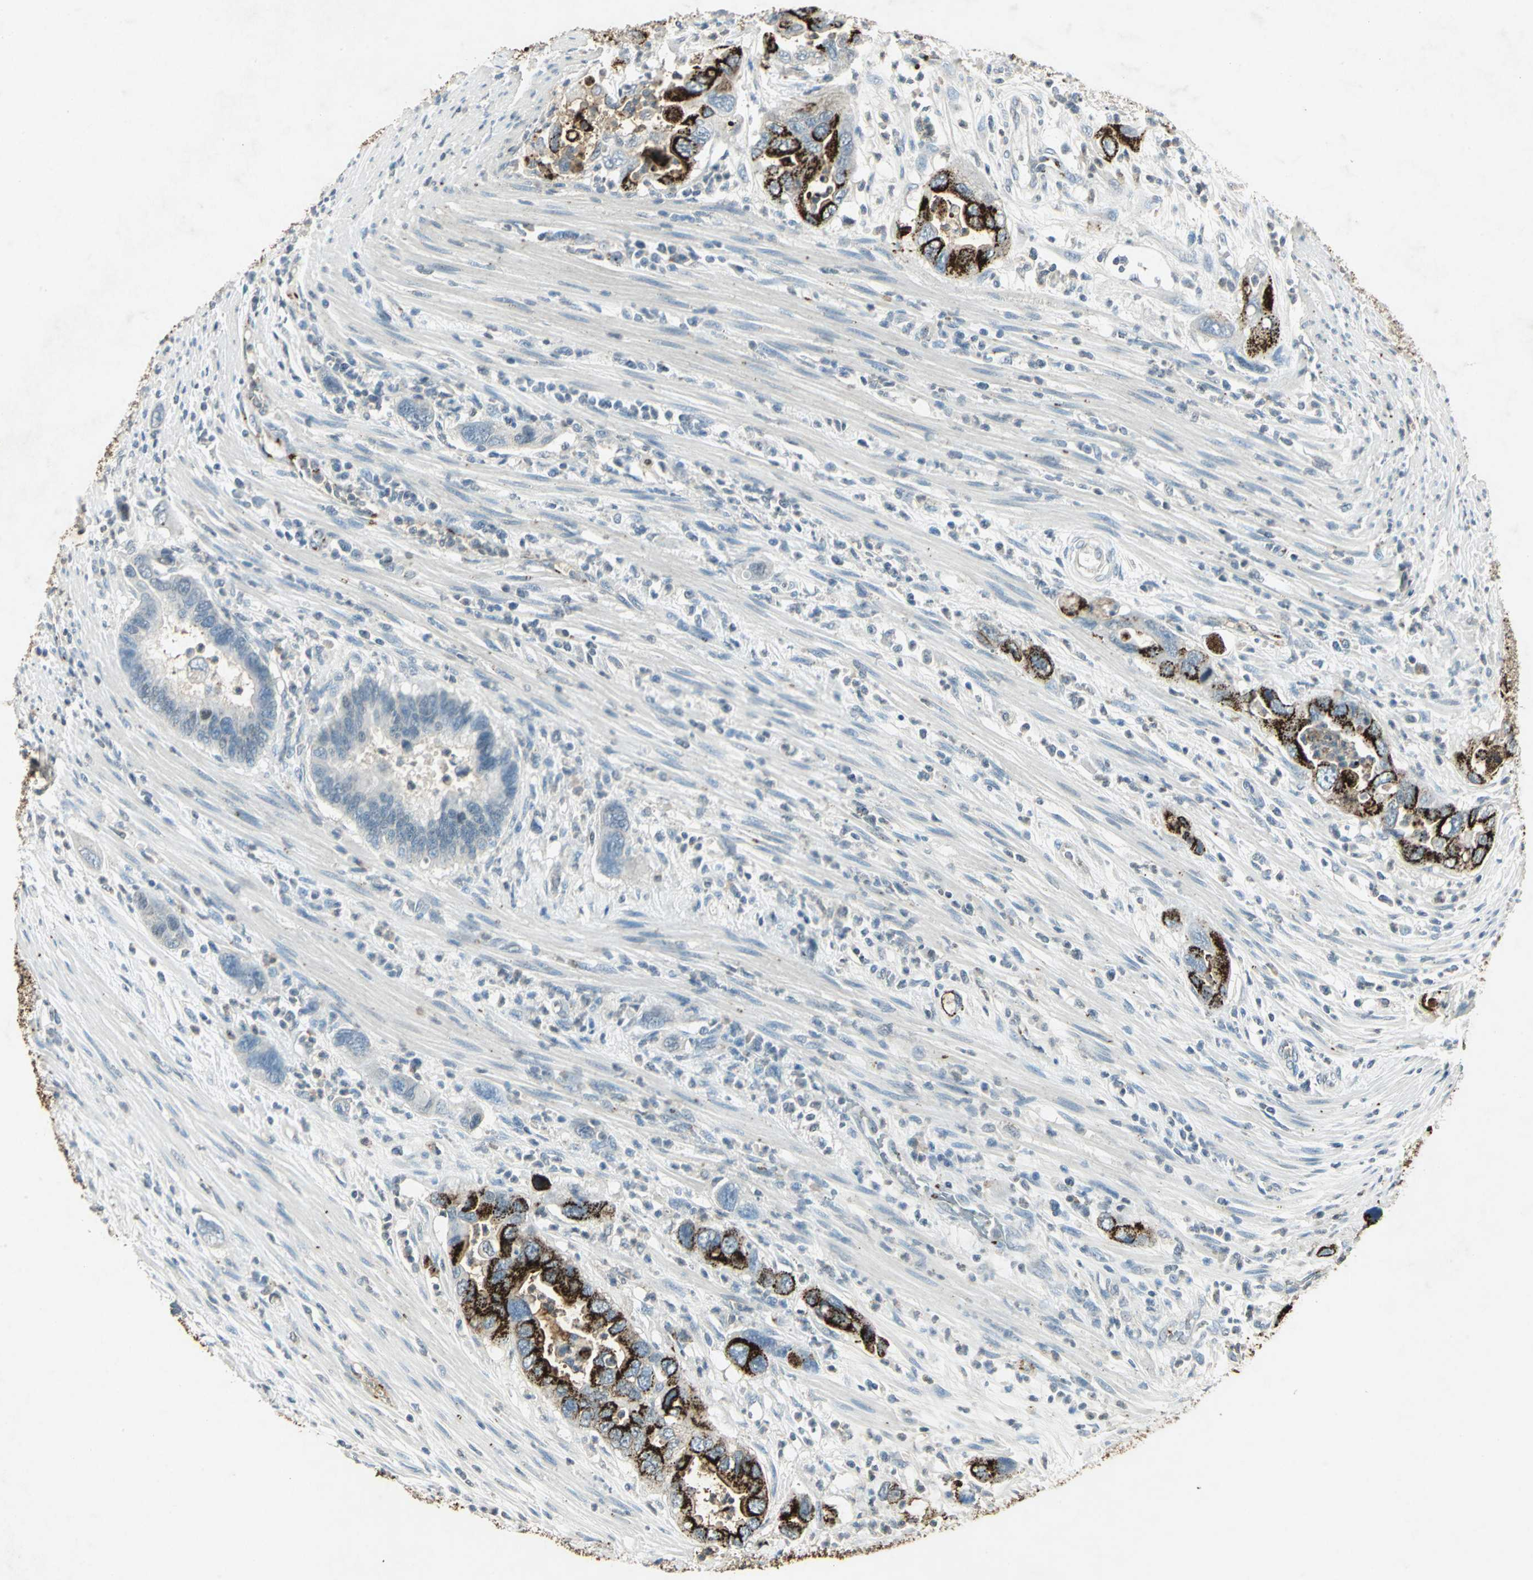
{"staining": {"intensity": "strong", "quantity": ">75%", "location": "cytoplasmic/membranous"}, "tissue": "pancreatic cancer", "cell_type": "Tumor cells", "image_type": "cancer", "snomed": [{"axis": "morphology", "description": "Adenocarcinoma, NOS"}, {"axis": "topography", "description": "Pancreas"}], "caption": "Protein expression by IHC demonstrates strong cytoplasmic/membranous positivity in approximately >75% of tumor cells in pancreatic cancer.", "gene": "CAMK2B", "patient": {"sex": "female", "age": 71}}